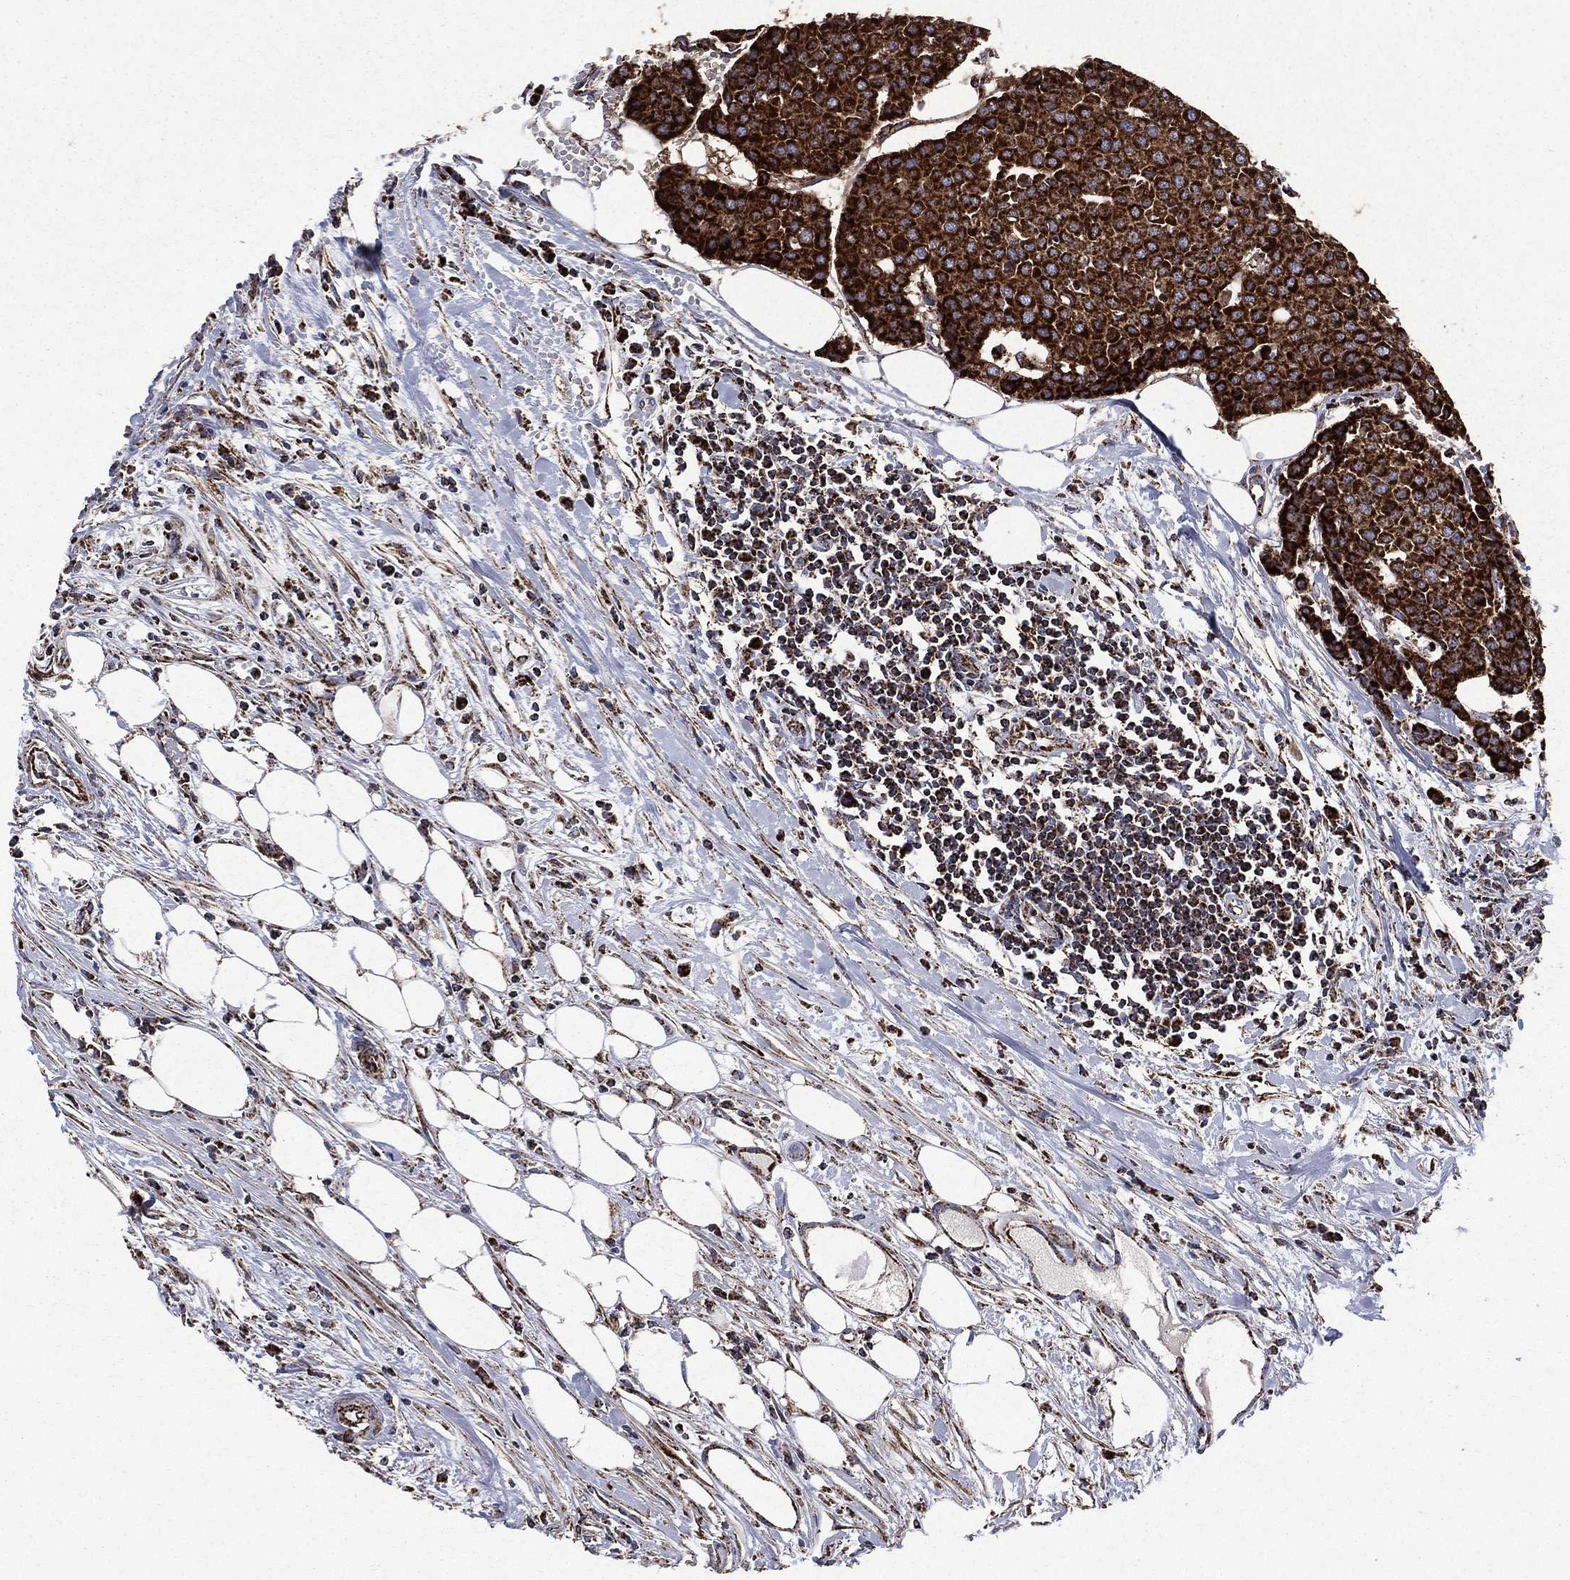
{"staining": {"intensity": "strong", "quantity": ">75%", "location": "cytoplasmic/membranous"}, "tissue": "carcinoid", "cell_type": "Tumor cells", "image_type": "cancer", "snomed": [{"axis": "morphology", "description": "Carcinoid, malignant, NOS"}, {"axis": "topography", "description": "Colon"}], "caption": "Immunohistochemical staining of human carcinoid shows strong cytoplasmic/membranous protein positivity in approximately >75% of tumor cells. The protein of interest is shown in brown color, while the nuclei are stained blue.", "gene": "GOT2", "patient": {"sex": "male", "age": 81}}